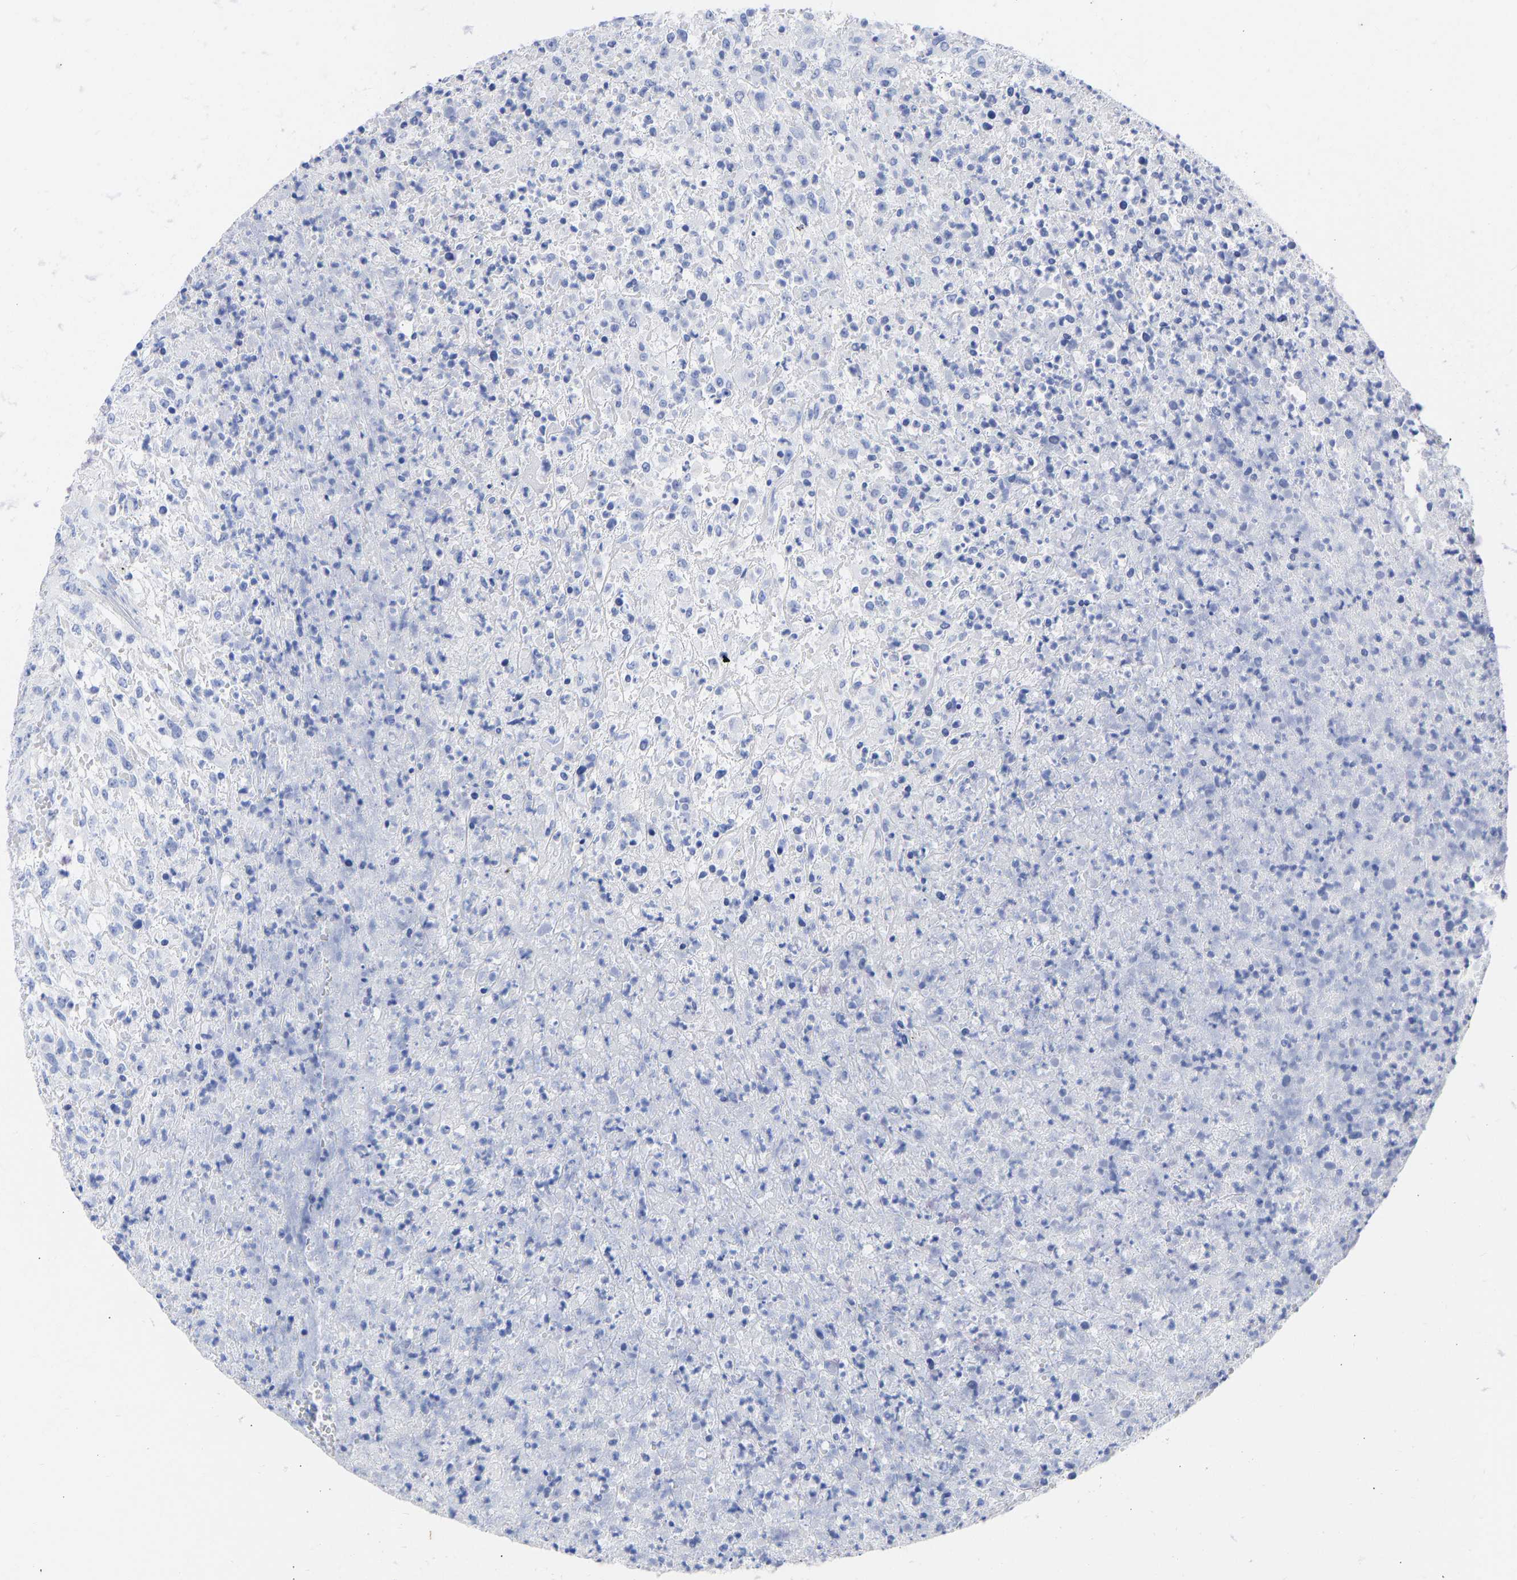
{"staining": {"intensity": "negative", "quantity": "none", "location": "none"}, "tissue": "urothelial cancer", "cell_type": "Tumor cells", "image_type": "cancer", "snomed": [{"axis": "morphology", "description": "Urothelial carcinoma, High grade"}, {"axis": "topography", "description": "Urinary bladder"}], "caption": "Human high-grade urothelial carcinoma stained for a protein using IHC exhibits no positivity in tumor cells.", "gene": "KRT1", "patient": {"sex": "male", "age": 46}}